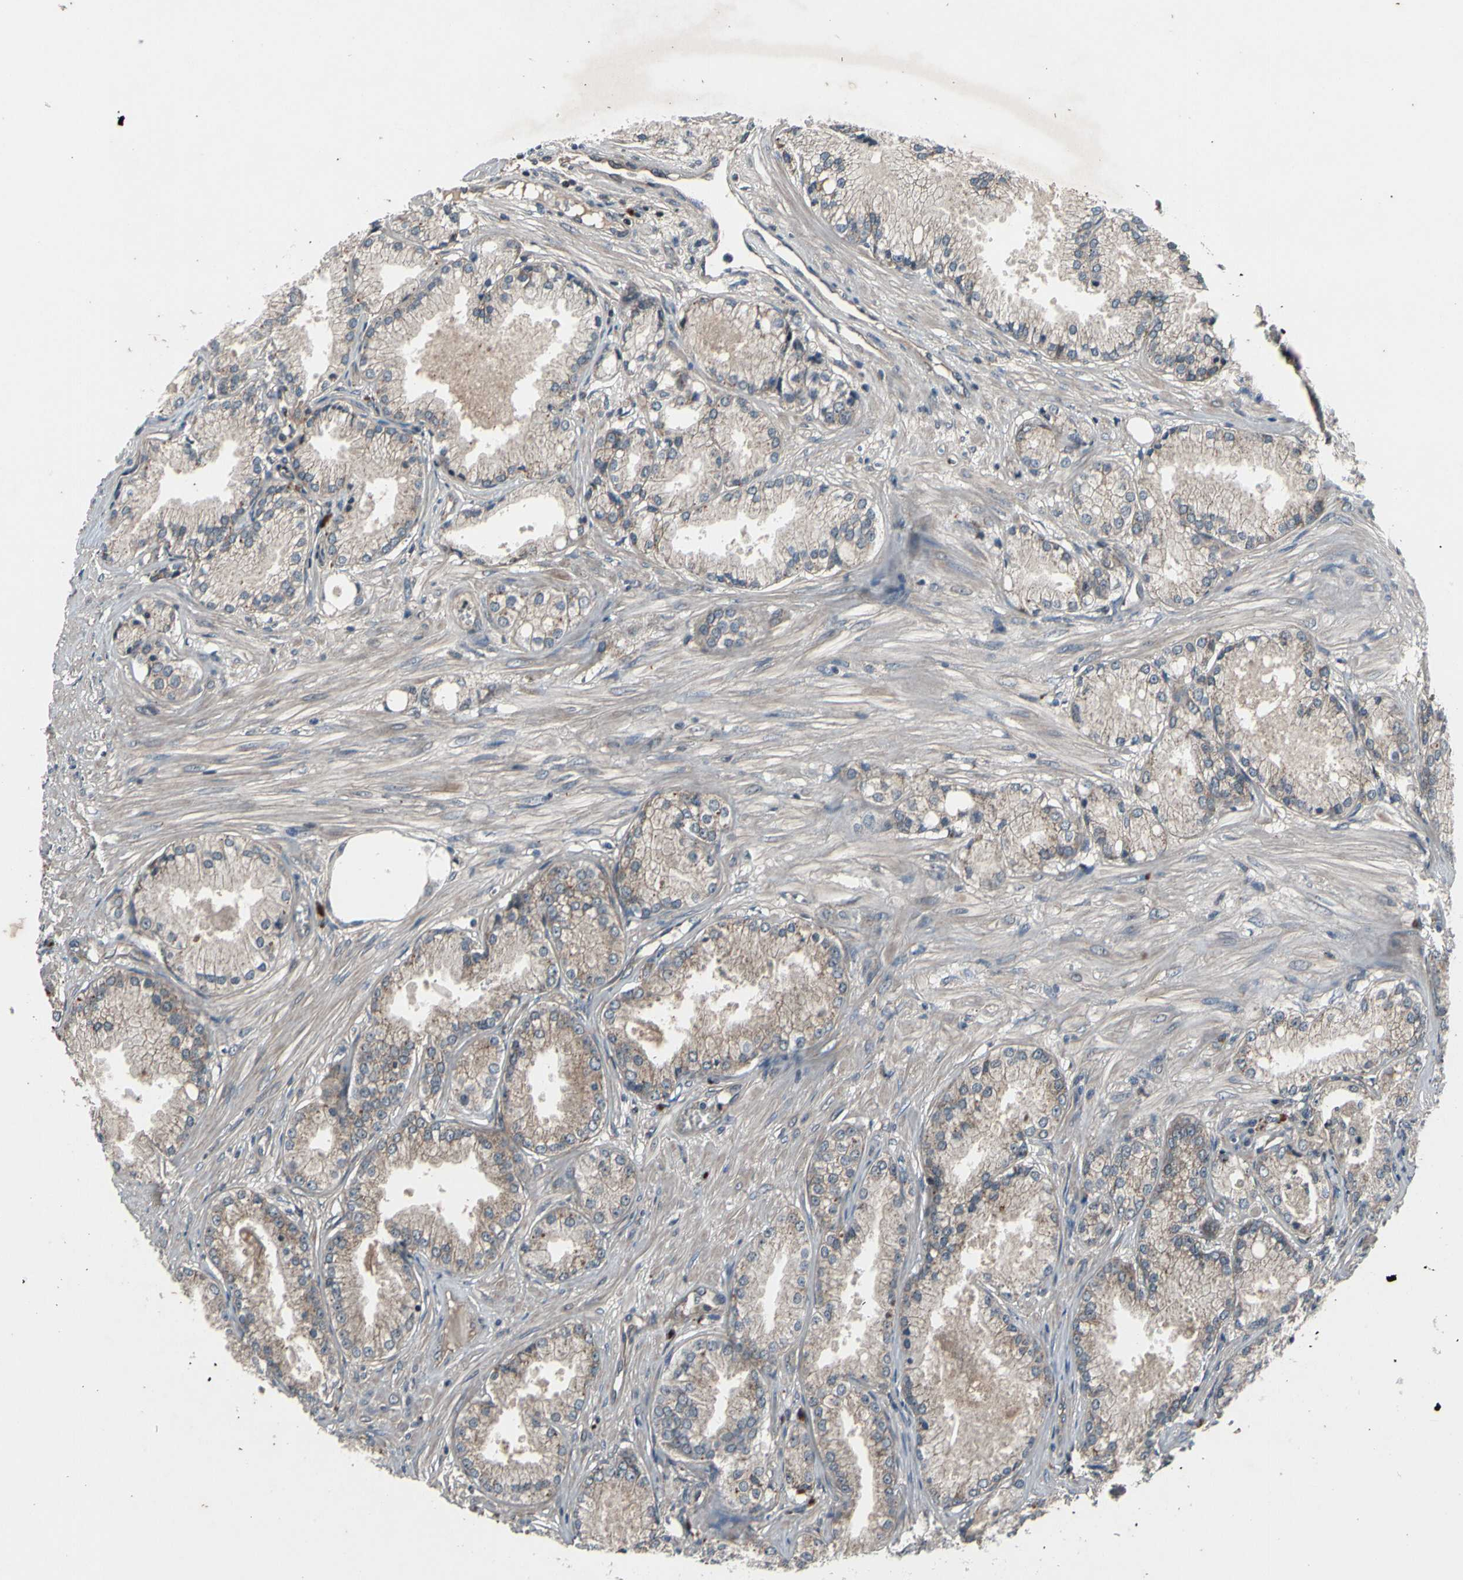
{"staining": {"intensity": "moderate", "quantity": ">75%", "location": "cytoplasmic/membranous"}, "tissue": "prostate cancer", "cell_type": "Tumor cells", "image_type": "cancer", "snomed": [{"axis": "morphology", "description": "Adenocarcinoma, Low grade"}, {"axis": "topography", "description": "Prostate"}], "caption": "IHC of human prostate cancer shows medium levels of moderate cytoplasmic/membranous expression in approximately >75% of tumor cells.", "gene": "MBTPS2", "patient": {"sex": "male", "age": 72}}